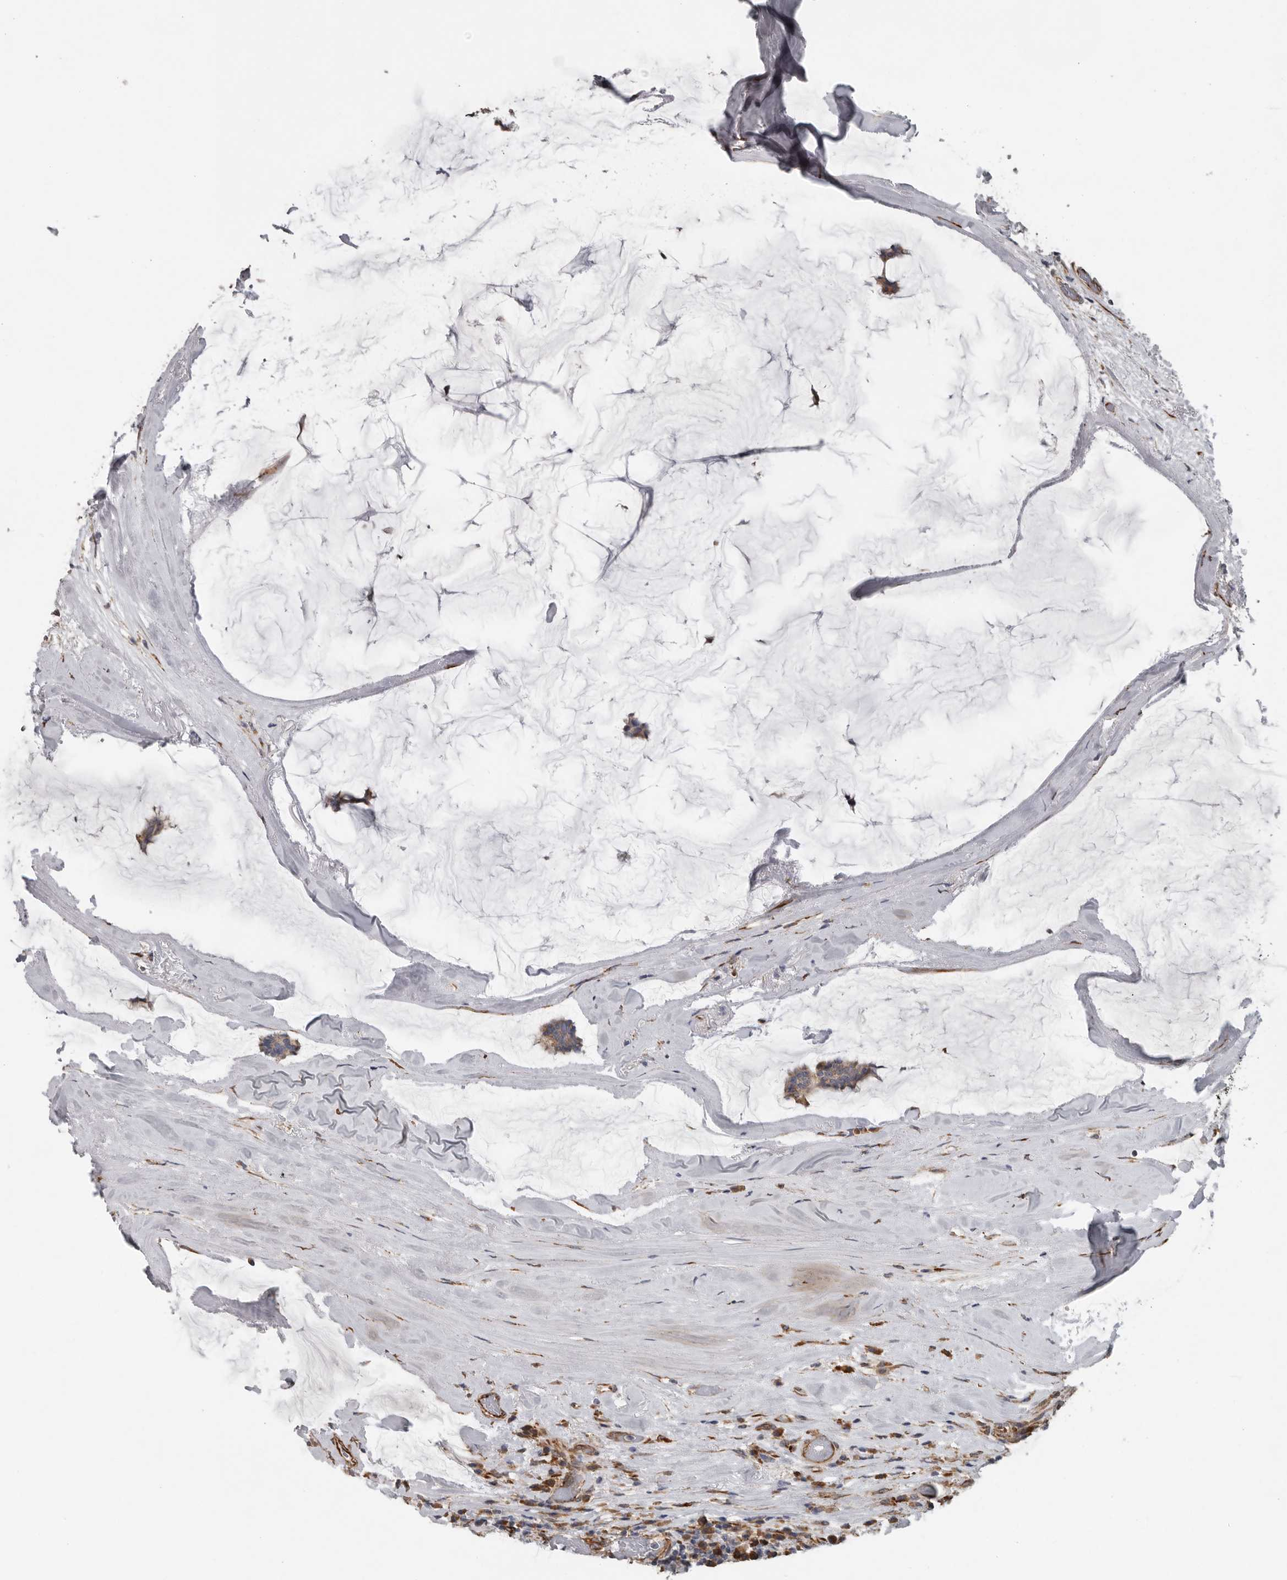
{"staining": {"intensity": "moderate", "quantity": ">75%", "location": "cytoplasmic/membranous"}, "tissue": "breast cancer", "cell_type": "Tumor cells", "image_type": "cancer", "snomed": [{"axis": "morphology", "description": "Duct carcinoma"}, {"axis": "topography", "description": "Breast"}], "caption": "A micrograph of breast cancer stained for a protein shows moderate cytoplasmic/membranous brown staining in tumor cells. (brown staining indicates protein expression, while blue staining denotes nuclei).", "gene": "CEP350", "patient": {"sex": "female", "age": 93}}